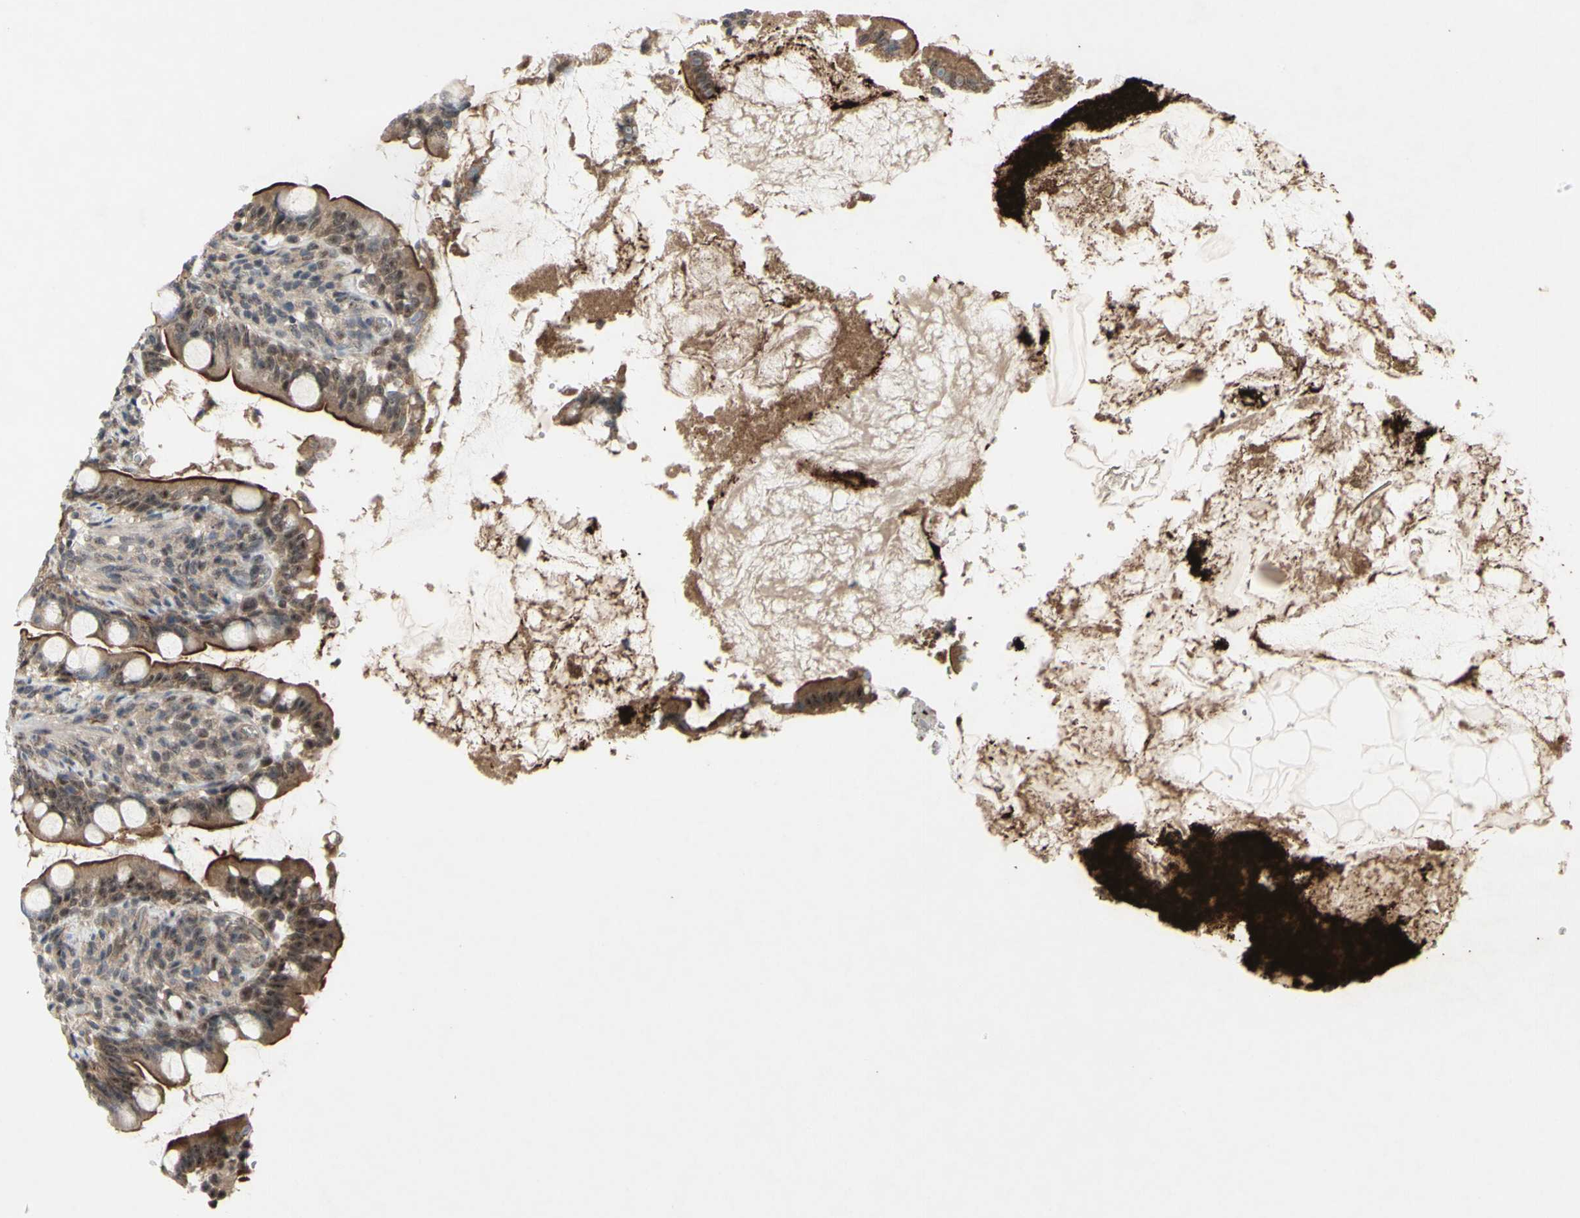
{"staining": {"intensity": "moderate", "quantity": ">75%", "location": "cytoplasmic/membranous"}, "tissue": "small intestine", "cell_type": "Glandular cells", "image_type": "normal", "snomed": [{"axis": "morphology", "description": "Normal tissue, NOS"}, {"axis": "topography", "description": "Small intestine"}], "caption": "DAB (3,3'-diaminobenzidine) immunohistochemical staining of unremarkable small intestine displays moderate cytoplasmic/membranous protein staining in about >75% of glandular cells.", "gene": "TRDMT1", "patient": {"sex": "female", "age": 56}}